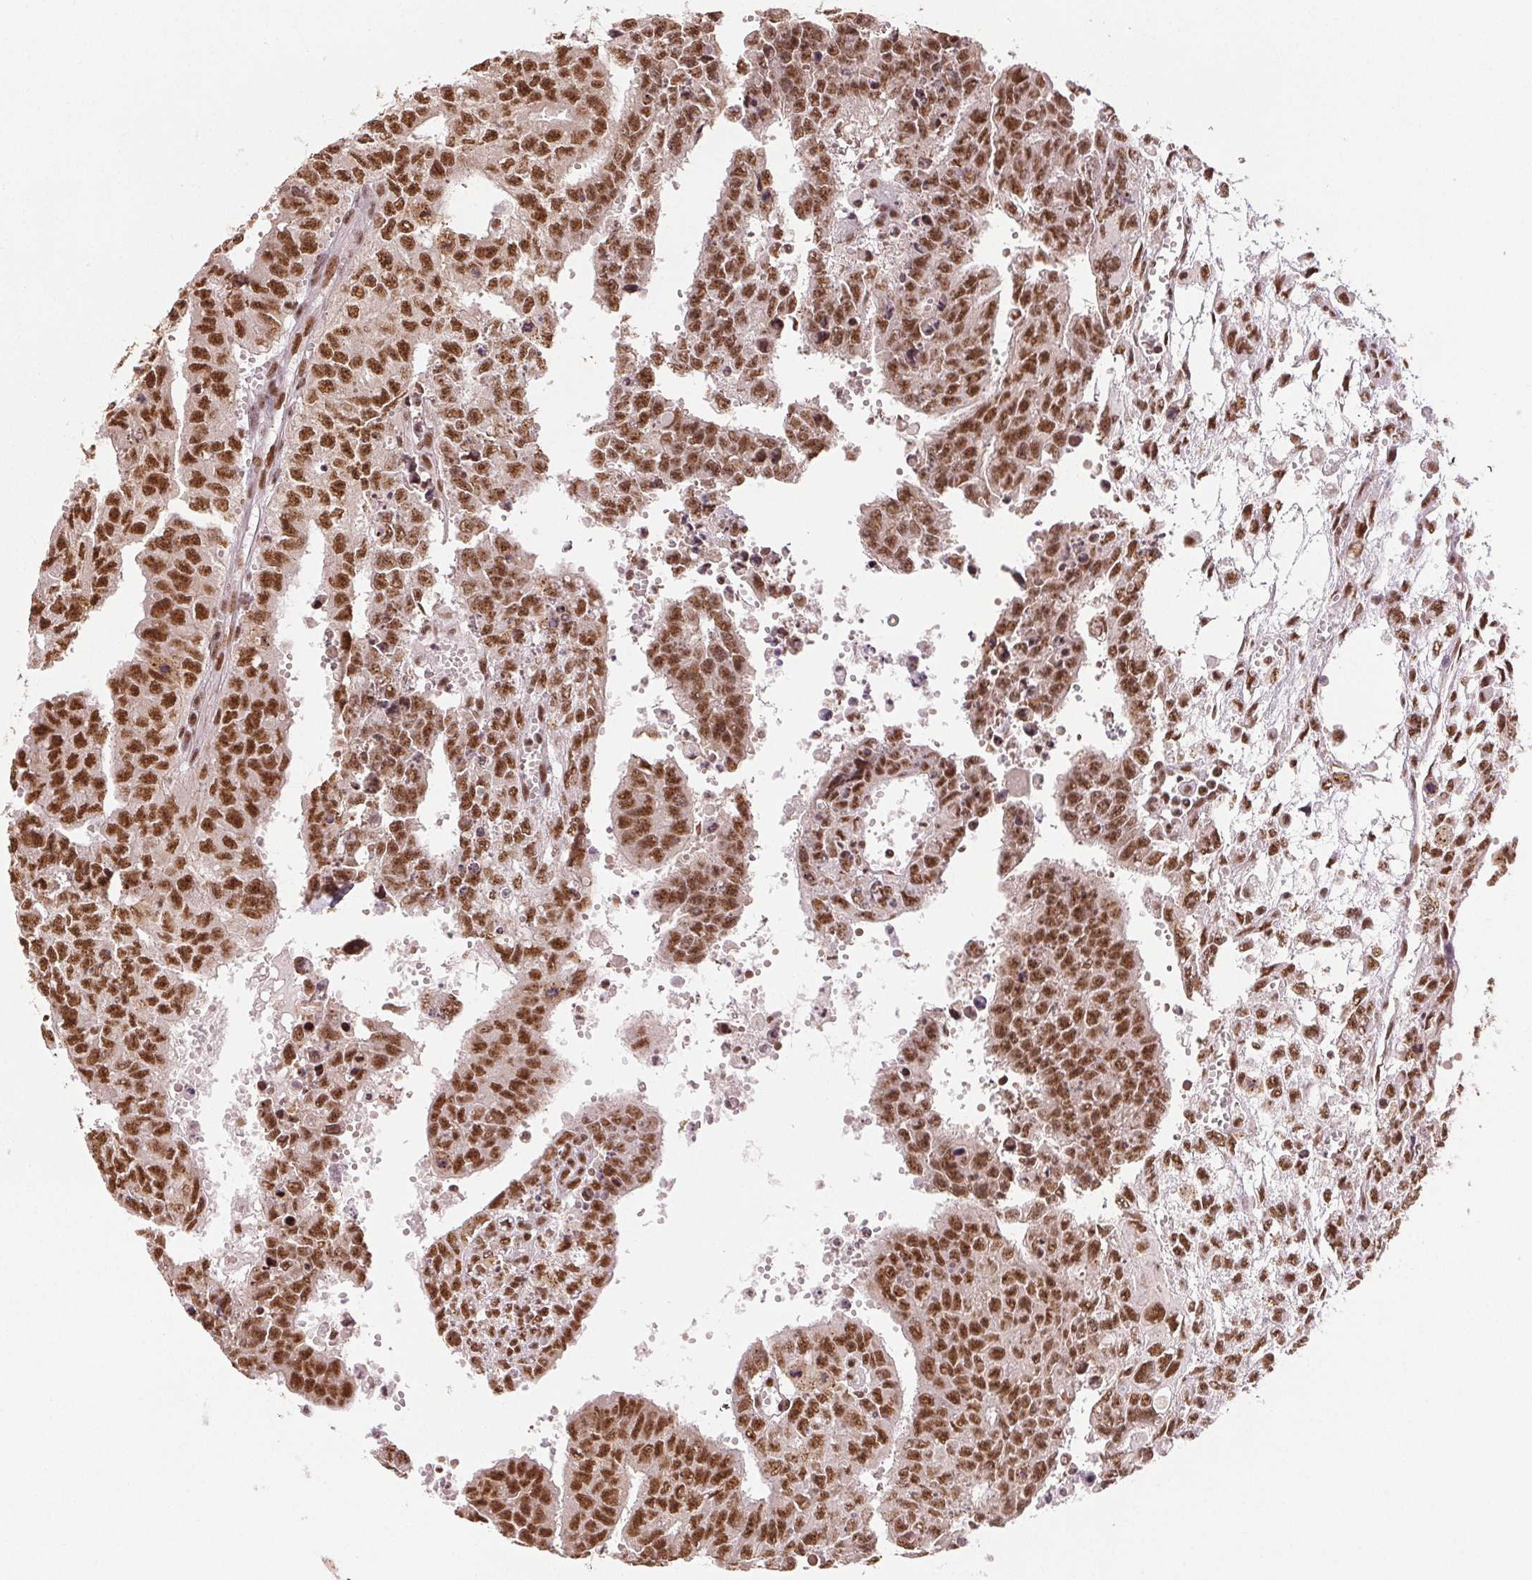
{"staining": {"intensity": "strong", "quantity": ">75%", "location": "nuclear"}, "tissue": "testis cancer", "cell_type": "Tumor cells", "image_type": "cancer", "snomed": [{"axis": "morphology", "description": "Carcinoma, Embryonal, NOS"}, {"axis": "morphology", "description": "Teratoma, malignant, NOS"}, {"axis": "topography", "description": "Testis"}], "caption": "The histopathology image shows a brown stain indicating the presence of a protein in the nuclear of tumor cells in testis cancer (embryonal carcinoma). (DAB (3,3'-diaminobenzidine) IHC with brightfield microscopy, high magnification).", "gene": "IK", "patient": {"sex": "male", "age": 24}}